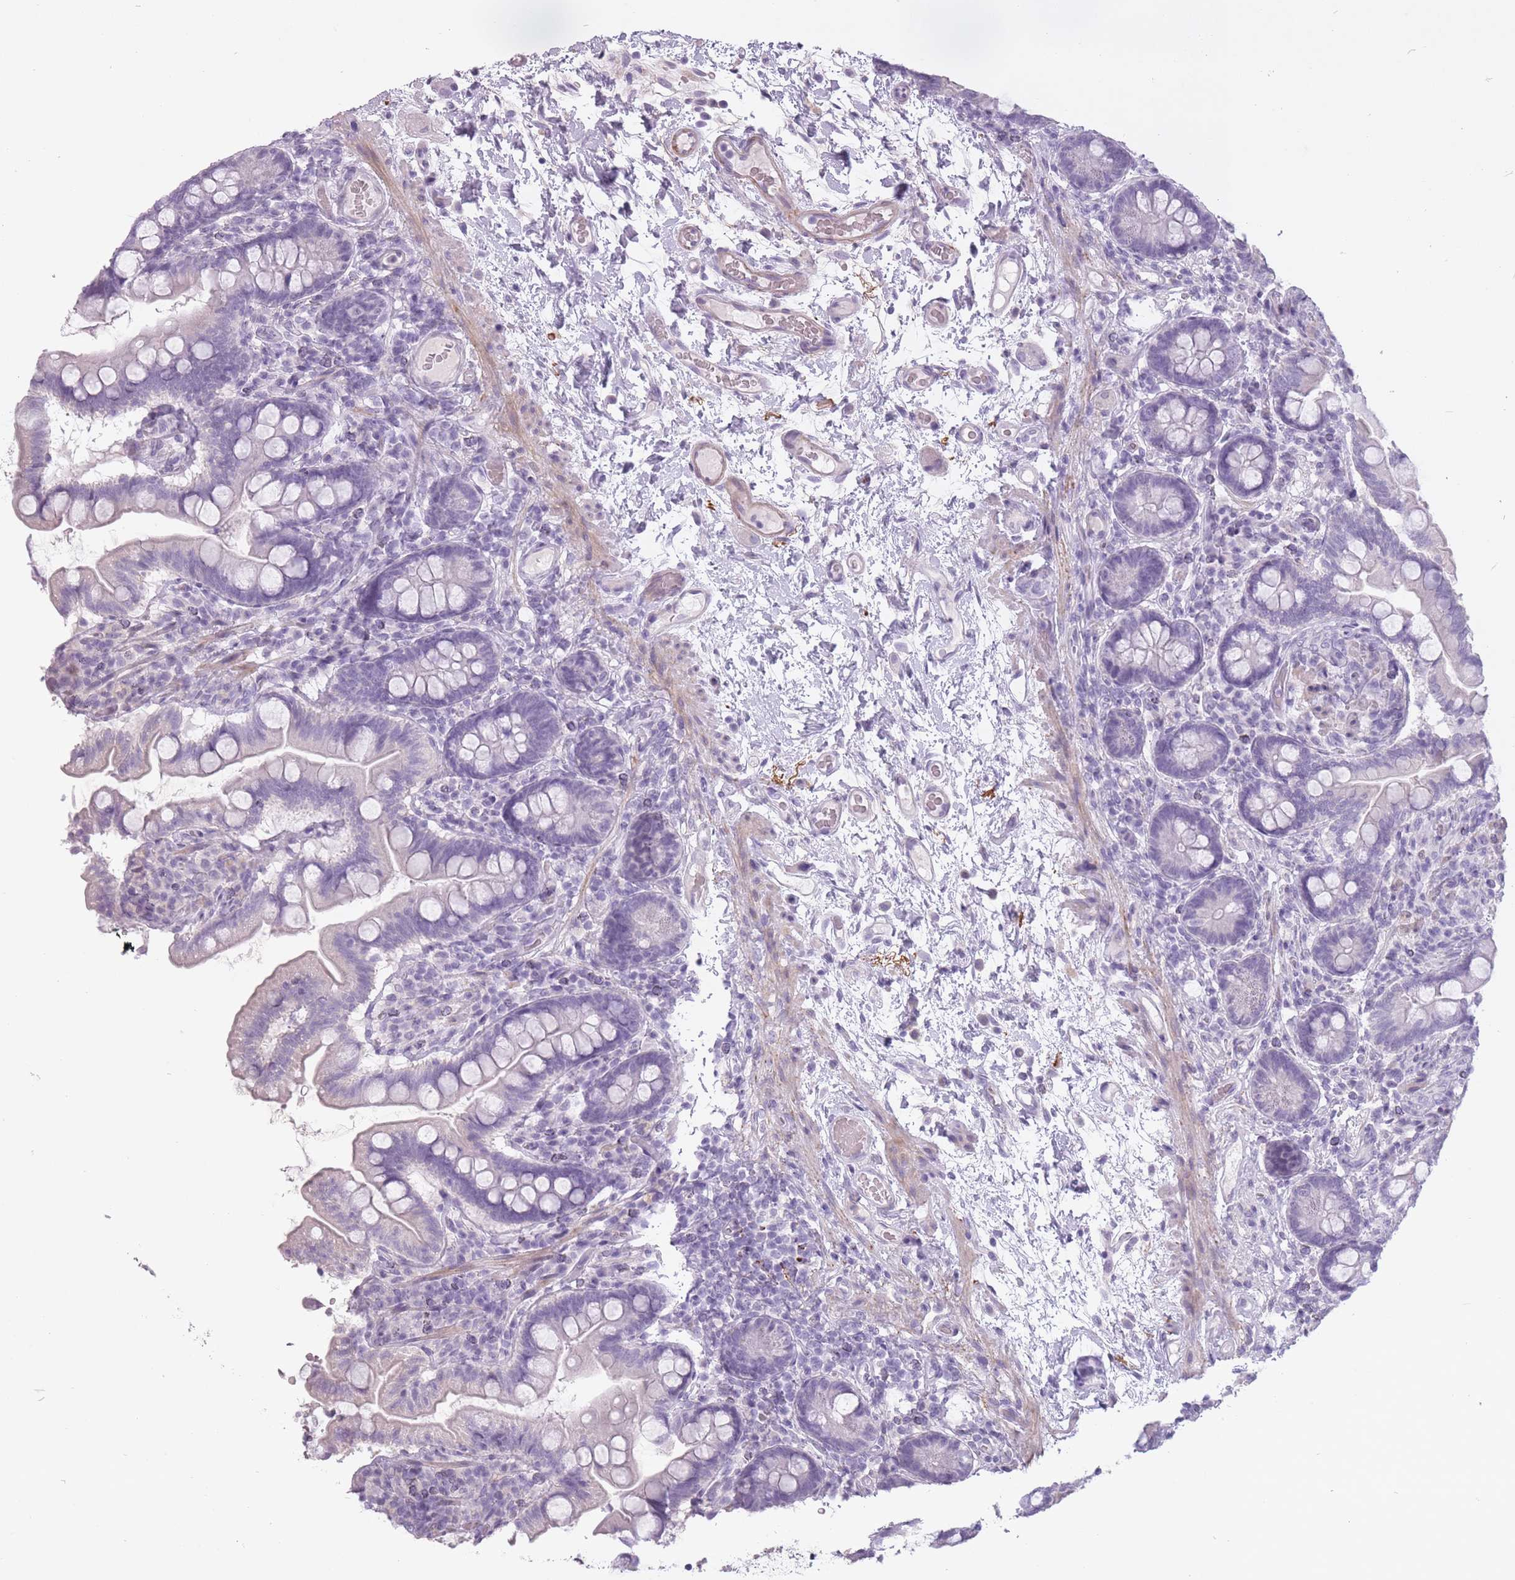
{"staining": {"intensity": "negative", "quantity": "none", "location": "none"}, "tissue": "small intestine", "cell_type": "Glandular cells", "image_type": "normal", "snomed": [{"axis": "morphology", "description": "Normal tissue, NOS"}, {"axis": "topography", "description": "Small intestine"}], "caption": "Protein analysis of unremarkable small intestine displays no significant expression in glandular cells. (DAB (3,3'-diaminobenzidine) immunohistochemistry with hematoxylin counter stain).", "gene": "RFX4", "patient": {"sex": "female", "age": 64}}